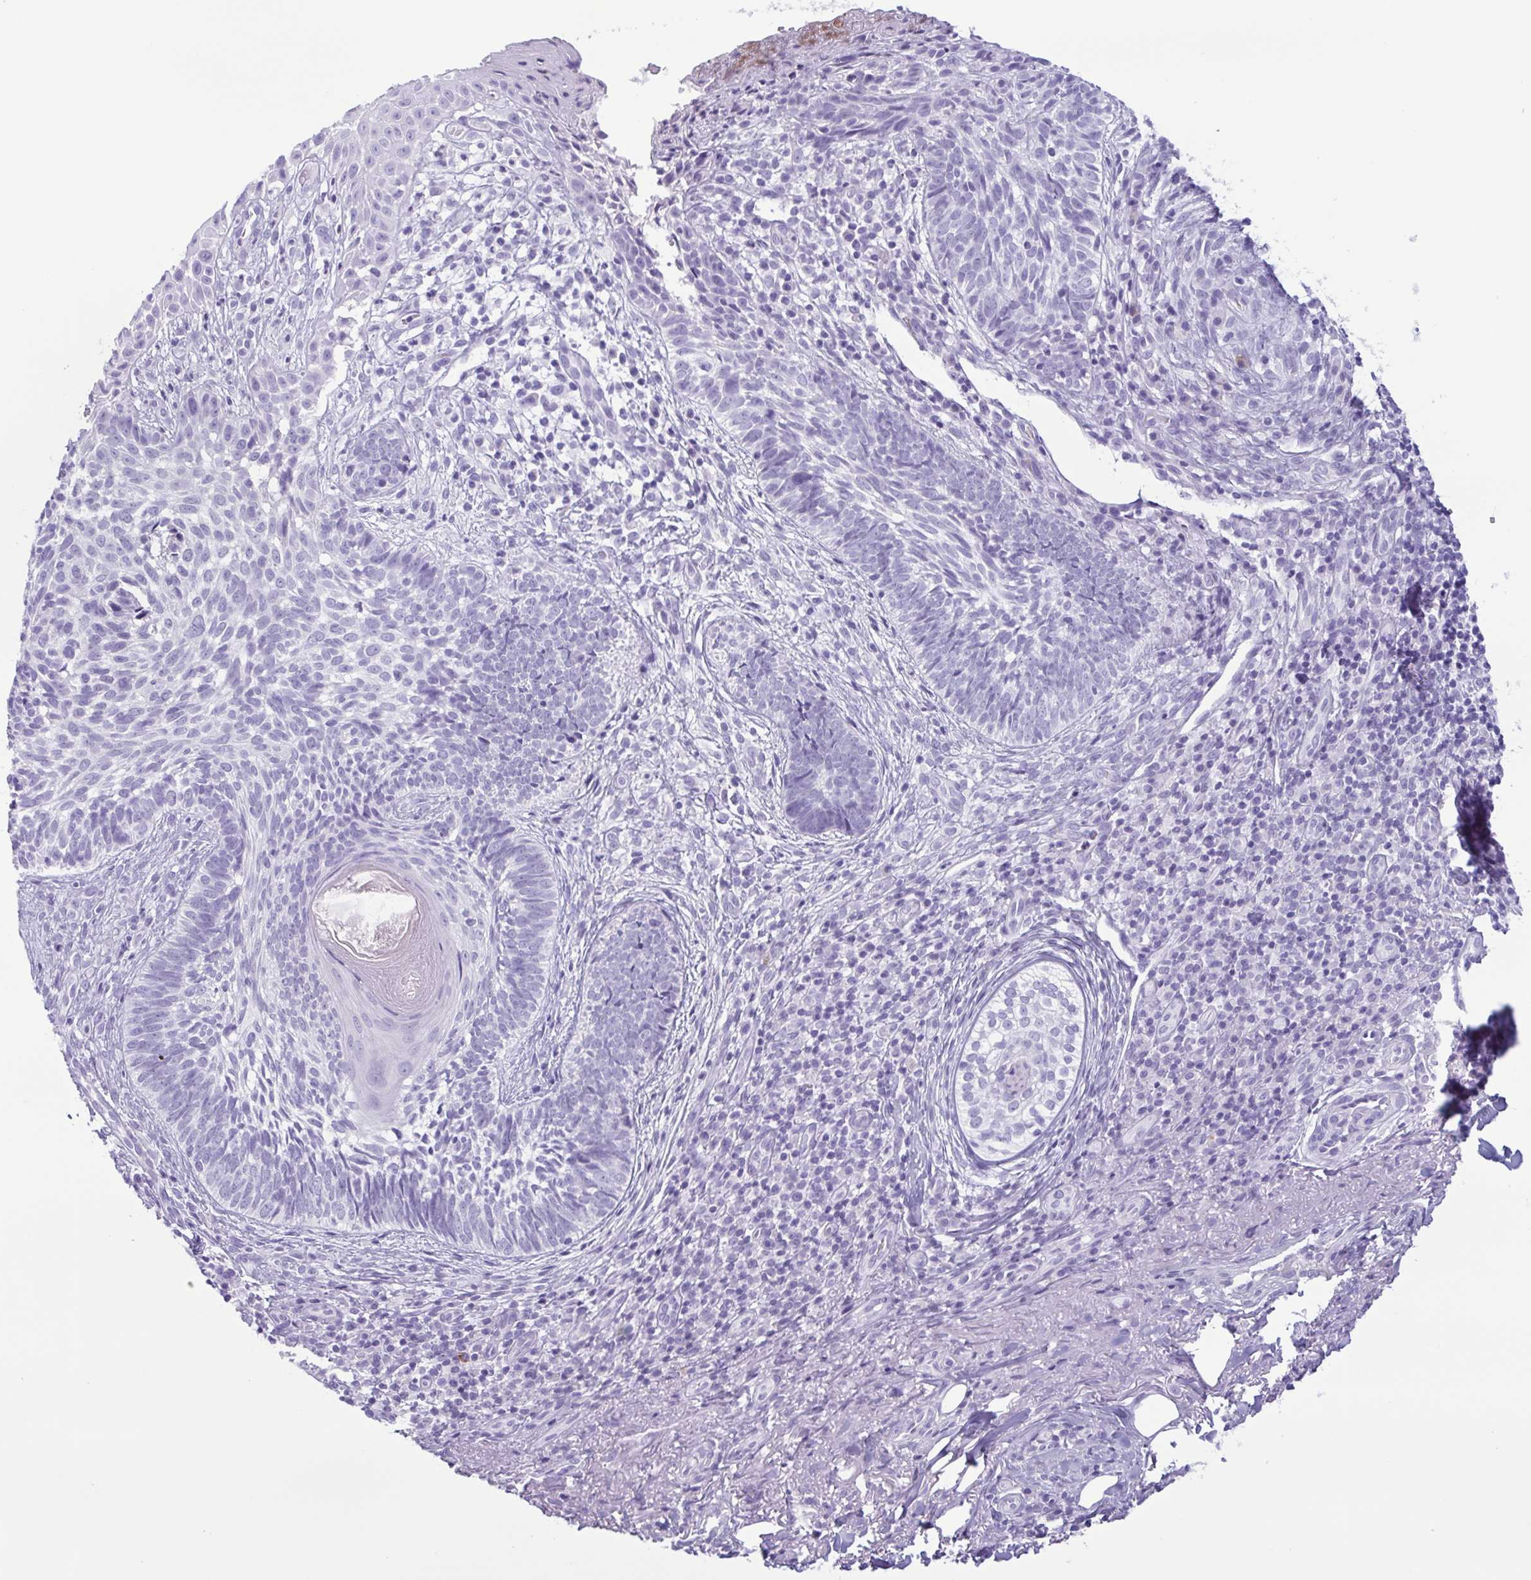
{"staining": {"intensity": "negative", "quantity": "none", "location": "none"}, "tissue": "skin cancer", "cell_type": "Tumor cells", "image_type": "cancer", "snomed": [{"axis": "morphology", "description": "Basal cell carcinoma"}, {"axis": "topography", "description": "Skin"}], "caption": "Skin cancer (basal cell carcinoma) stained for a protein using immunohistochemistry shows no positivity tumor cells.", "gene": "LTF", "patient": {"sex": "male", "age": 65}}